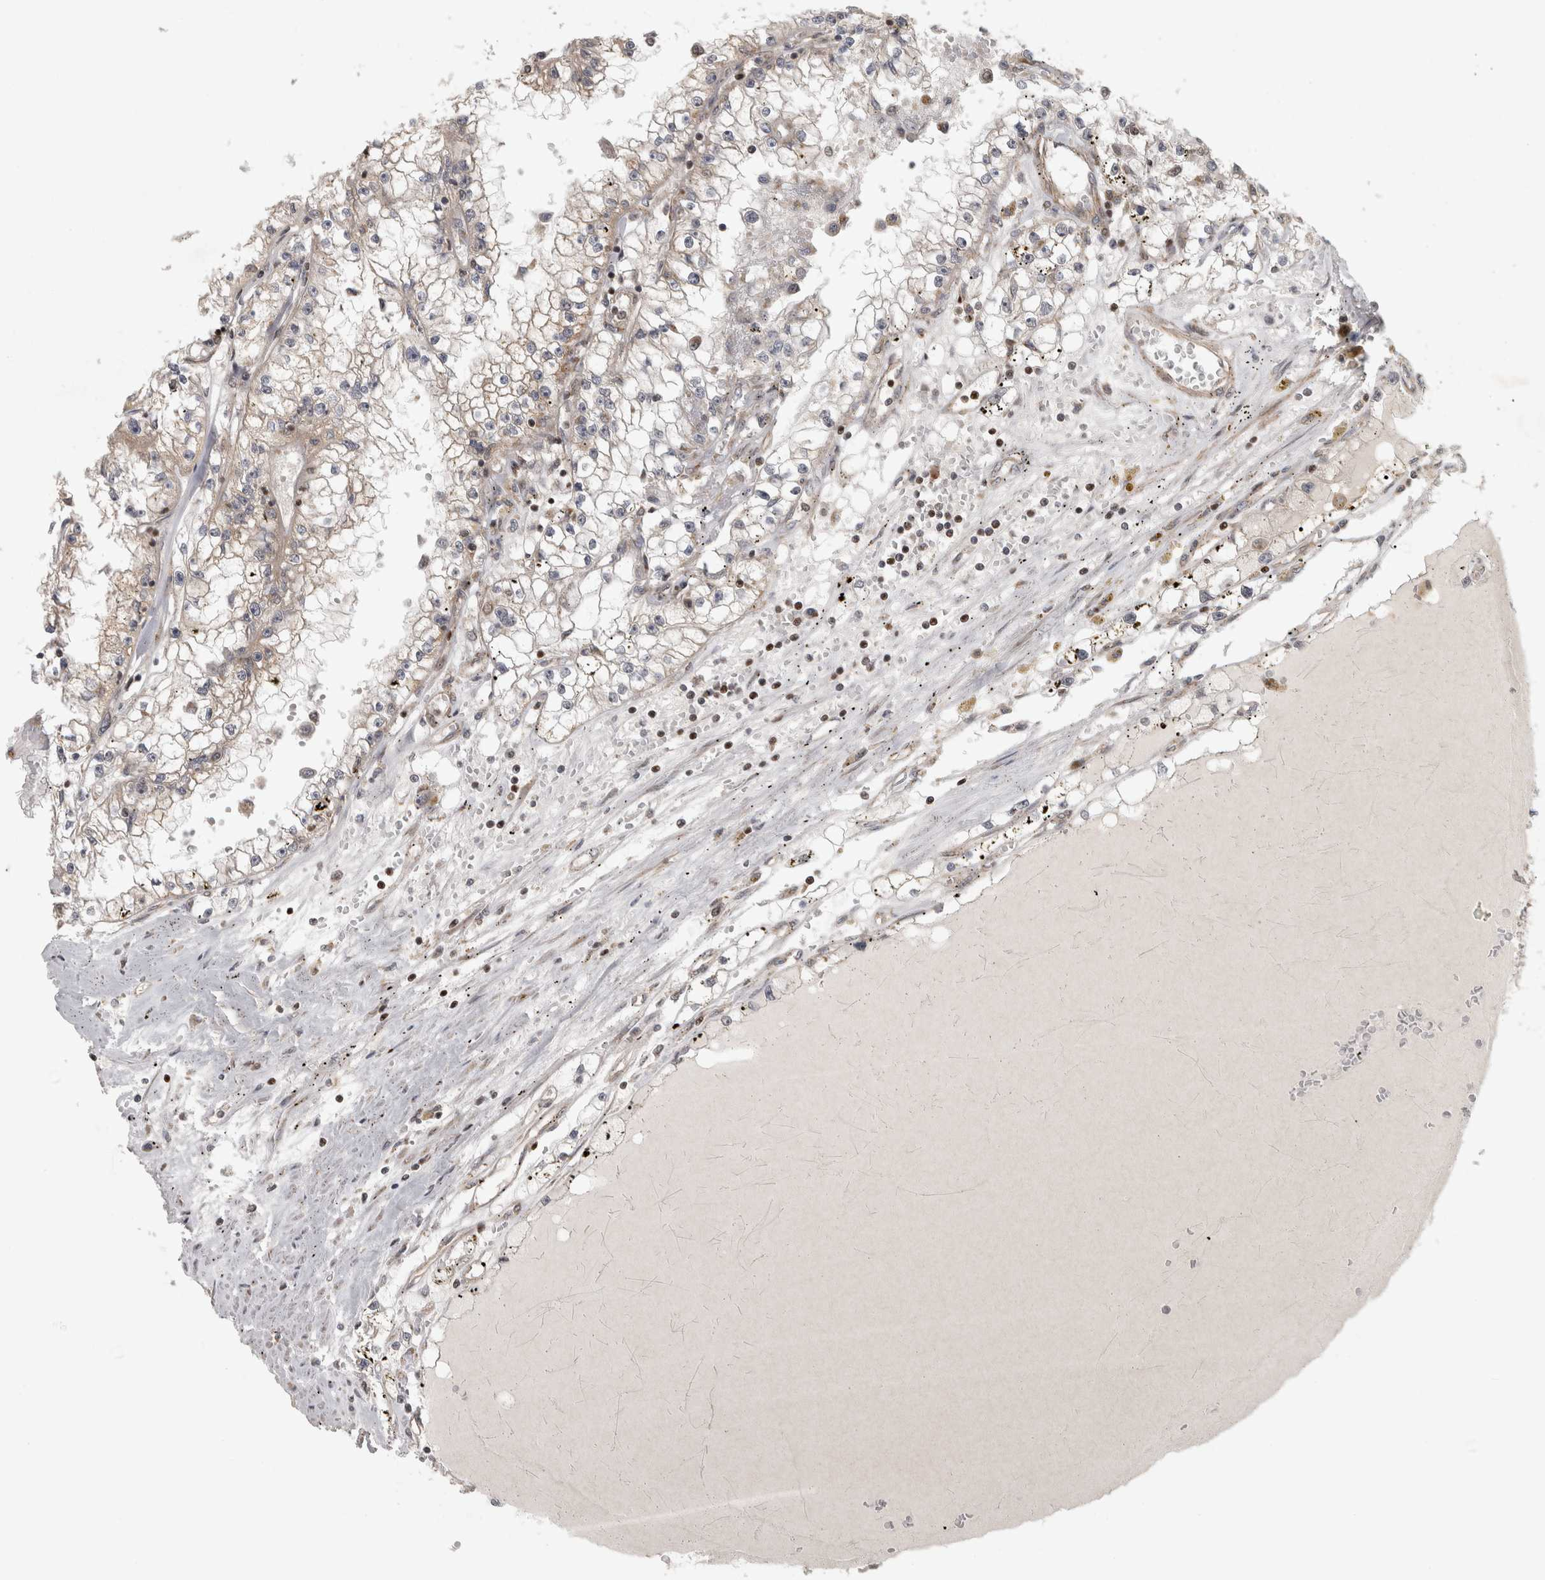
{"staining": {"intensity": "negative", "quantity": "none", "location": "none"}, "tissue": "renal cancer", "cell_type": "Tumor cells", "image_type": "cancer", "snomed": [{"axis": "morphology", "description": "Adenocarcinoma, NOS"}, {"axis": "topography", "description": "Kidney"}], "caption": "Immunohistochemistry (IHC) micrograph of renal cancer stained for a protein (brown), which demonstrates no positivity in tumor cells. (DAB (3,3'-diaminobenzidine) IHC, high magnification).", "gene": "KDM8", "patient": {"sex": "male", "age": 56}}